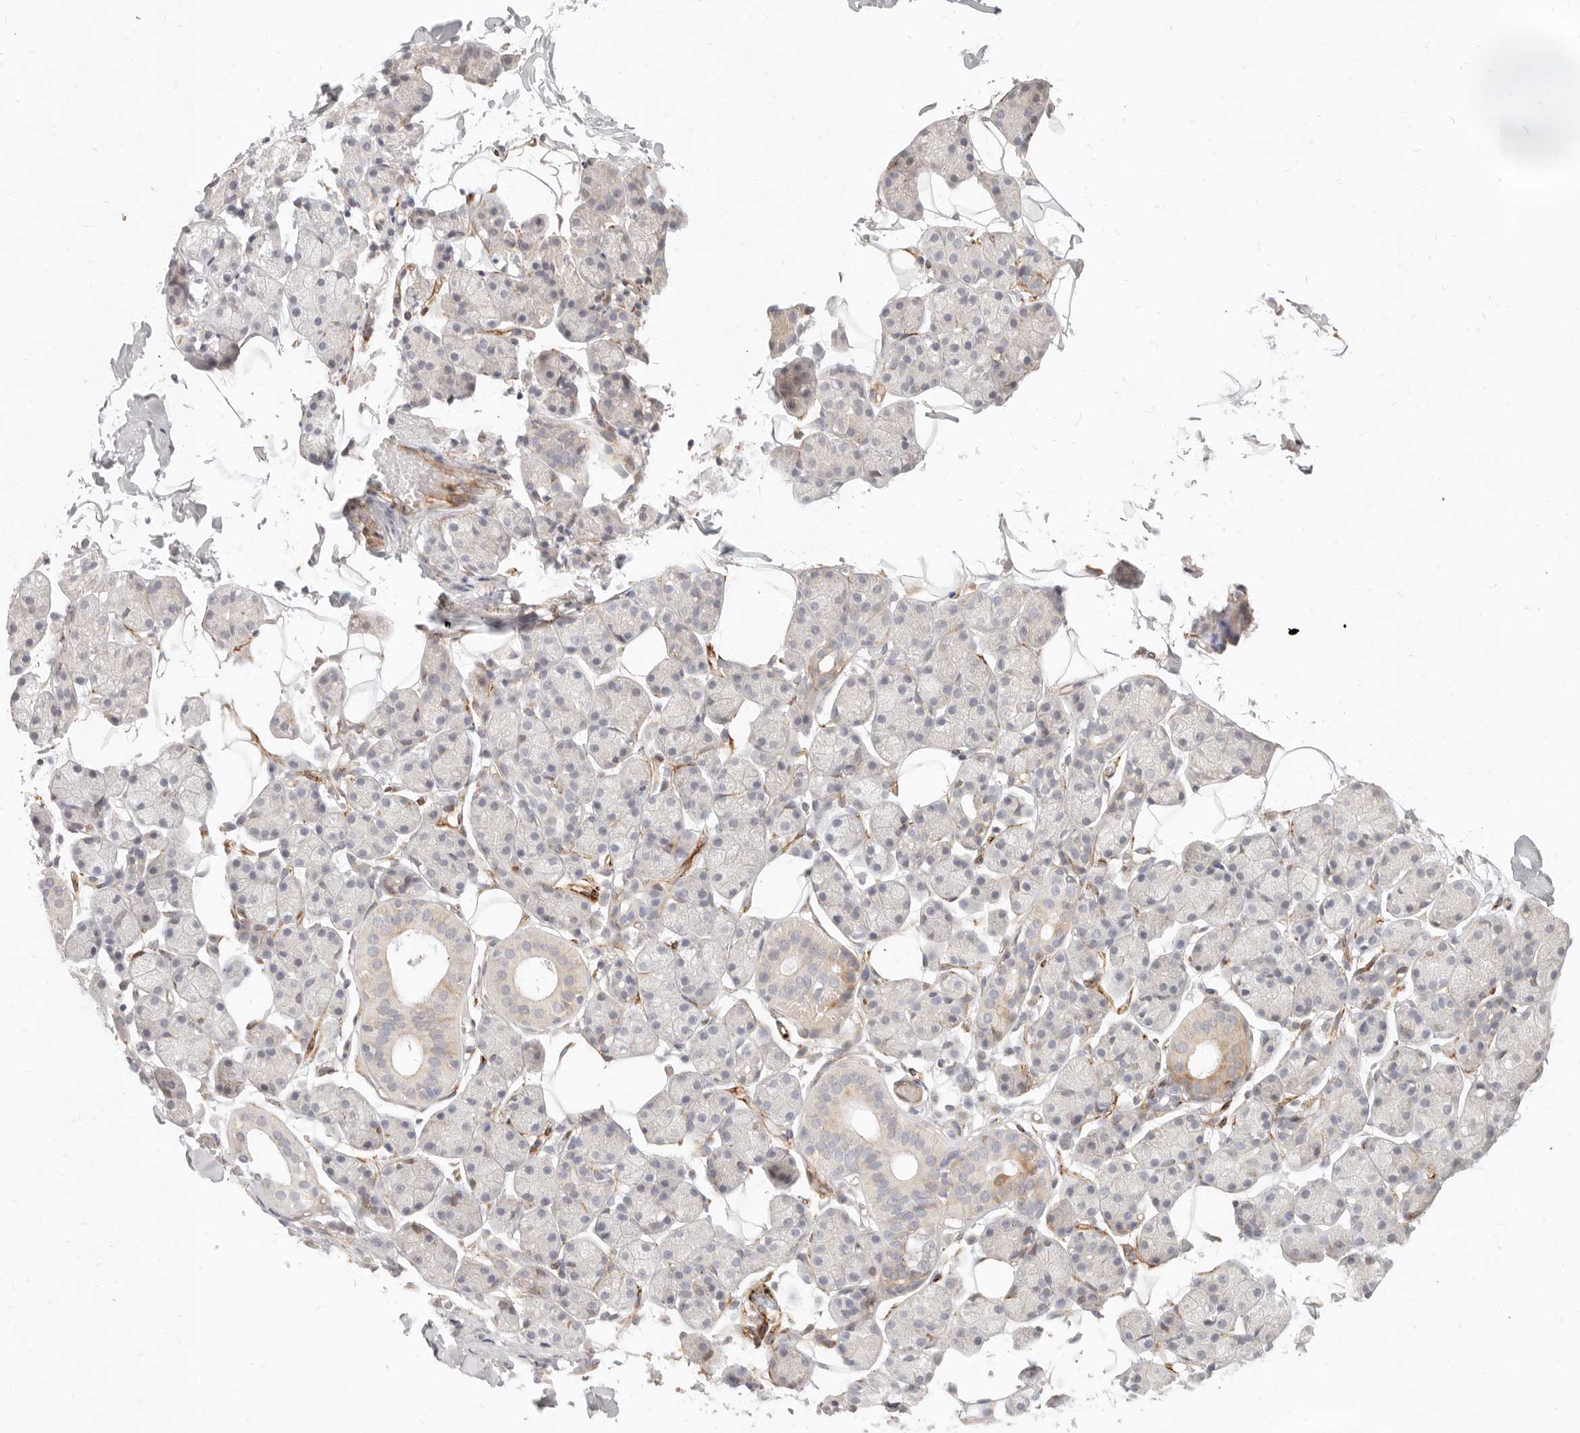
{"staining": {"intensity": "weak", "quantity": "<25%", "location": "cytoplasmic/membranous"}, "tissue": "salivary gland", "cell_type": "Glandular cells", "image_type": "normal", "snomed": [{"axis": "morphology", "description": "Normal tissue, NOS"}, {"axis": "topography", "description": "Salivary gland"}], "caption": "Immunohistochemistry micrograph of normal human salivary gland stained for a protein (brown), which displays no expression in glandular cells. (DAB immunohistochemistry with hematoxylin counter stain).", "gene": "SASS6", "patient": {"sex": "female", "age": 33}}